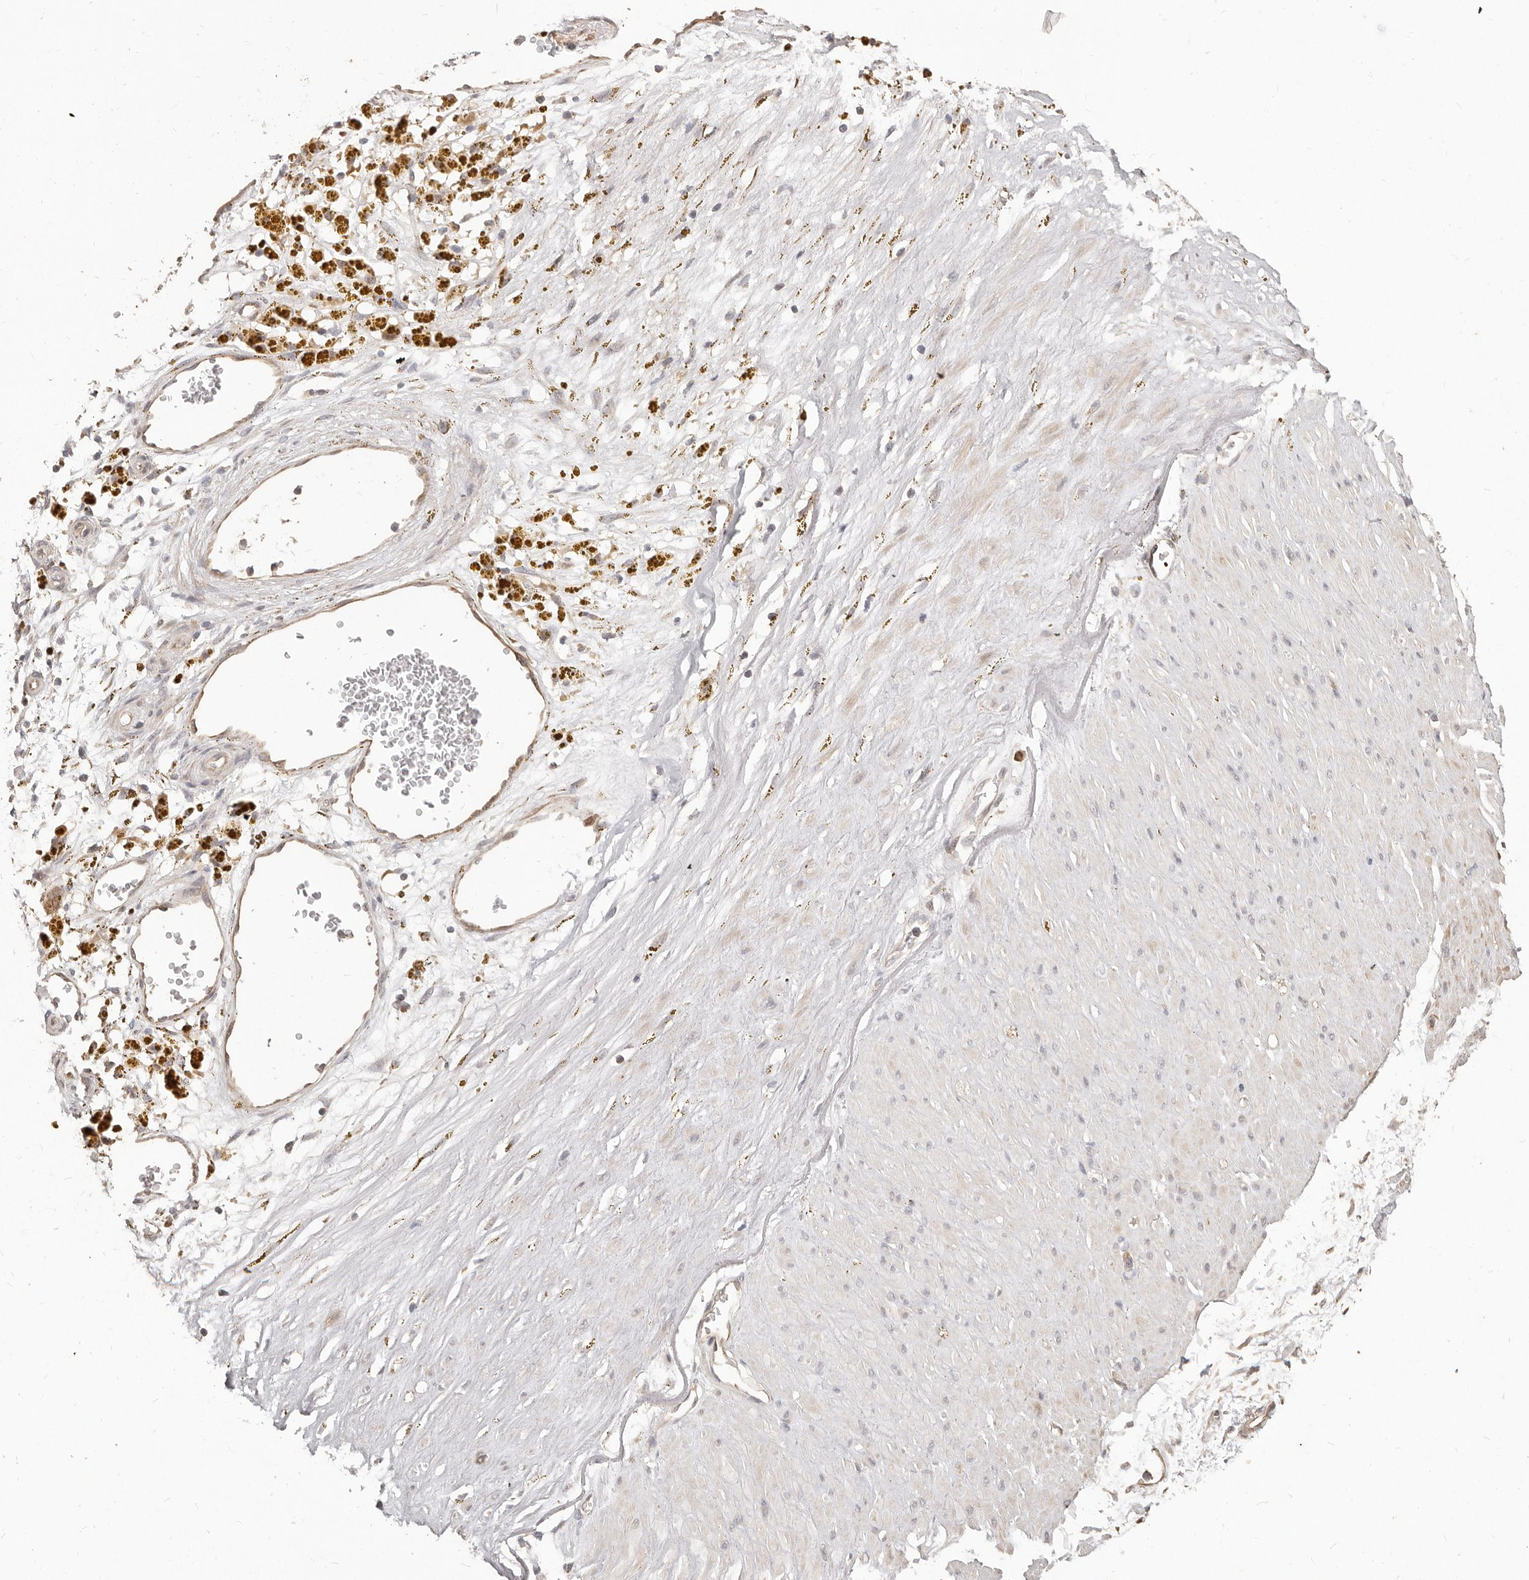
{"staining": {"intensity": "weak", "quantity": ">75%", "location": "cytoplasmic/membranous"}, "tissue": "adipose tissue", "cell_type": "Adipocytes", "image_type": "normal", "snomed": [{"axis": "morphology", "description": "Normal tissue, NOS"}, {"axis": "topography", "description": "Soft tissue"}], "caption": "Weak cytoplasmic/membranous positivity is seen in about >75% of adipocytes in unremarkable adipose tissue.", "gene": "MTFR2", "patient": {"sex": "male", "age": 72}}